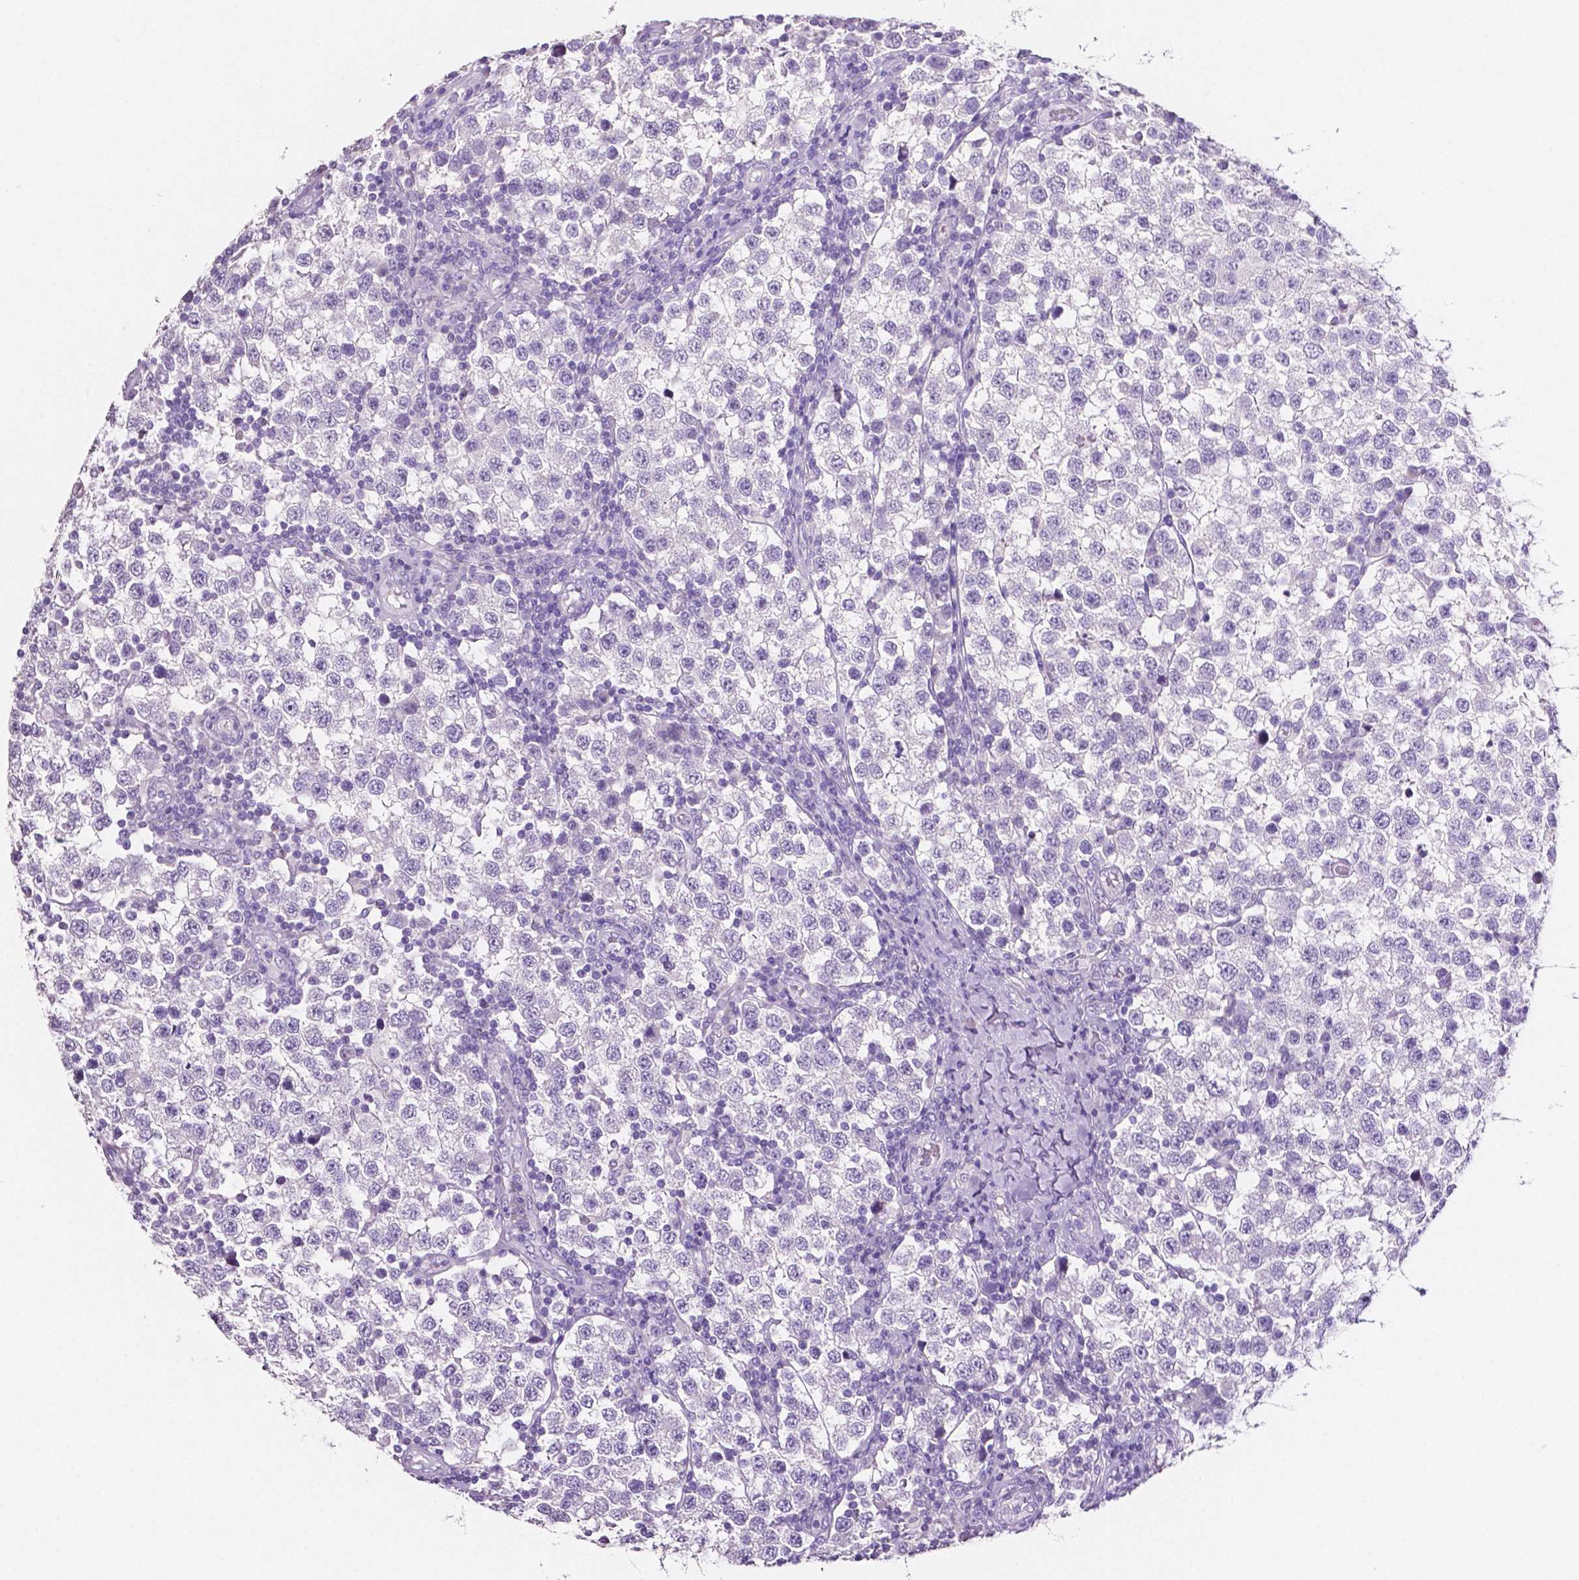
{"staining": {"intensity": "negative", "quantity": "none", "location": "none"}, "tissue": "testis cancer", "cell_type": "Tumor cells", "image_type": "cancer", "snomed": [{"axis": "morphology", "description": "Seminoma, NOS"}, {"axis": "topography", "description": "Testis"}], "caption": "Immunohistochemical staining of human testis cancer exhibits no significant positivity in tumor cells.", "gene": "SLC22A2", "patient": {"sex": "male", "age": 34}}